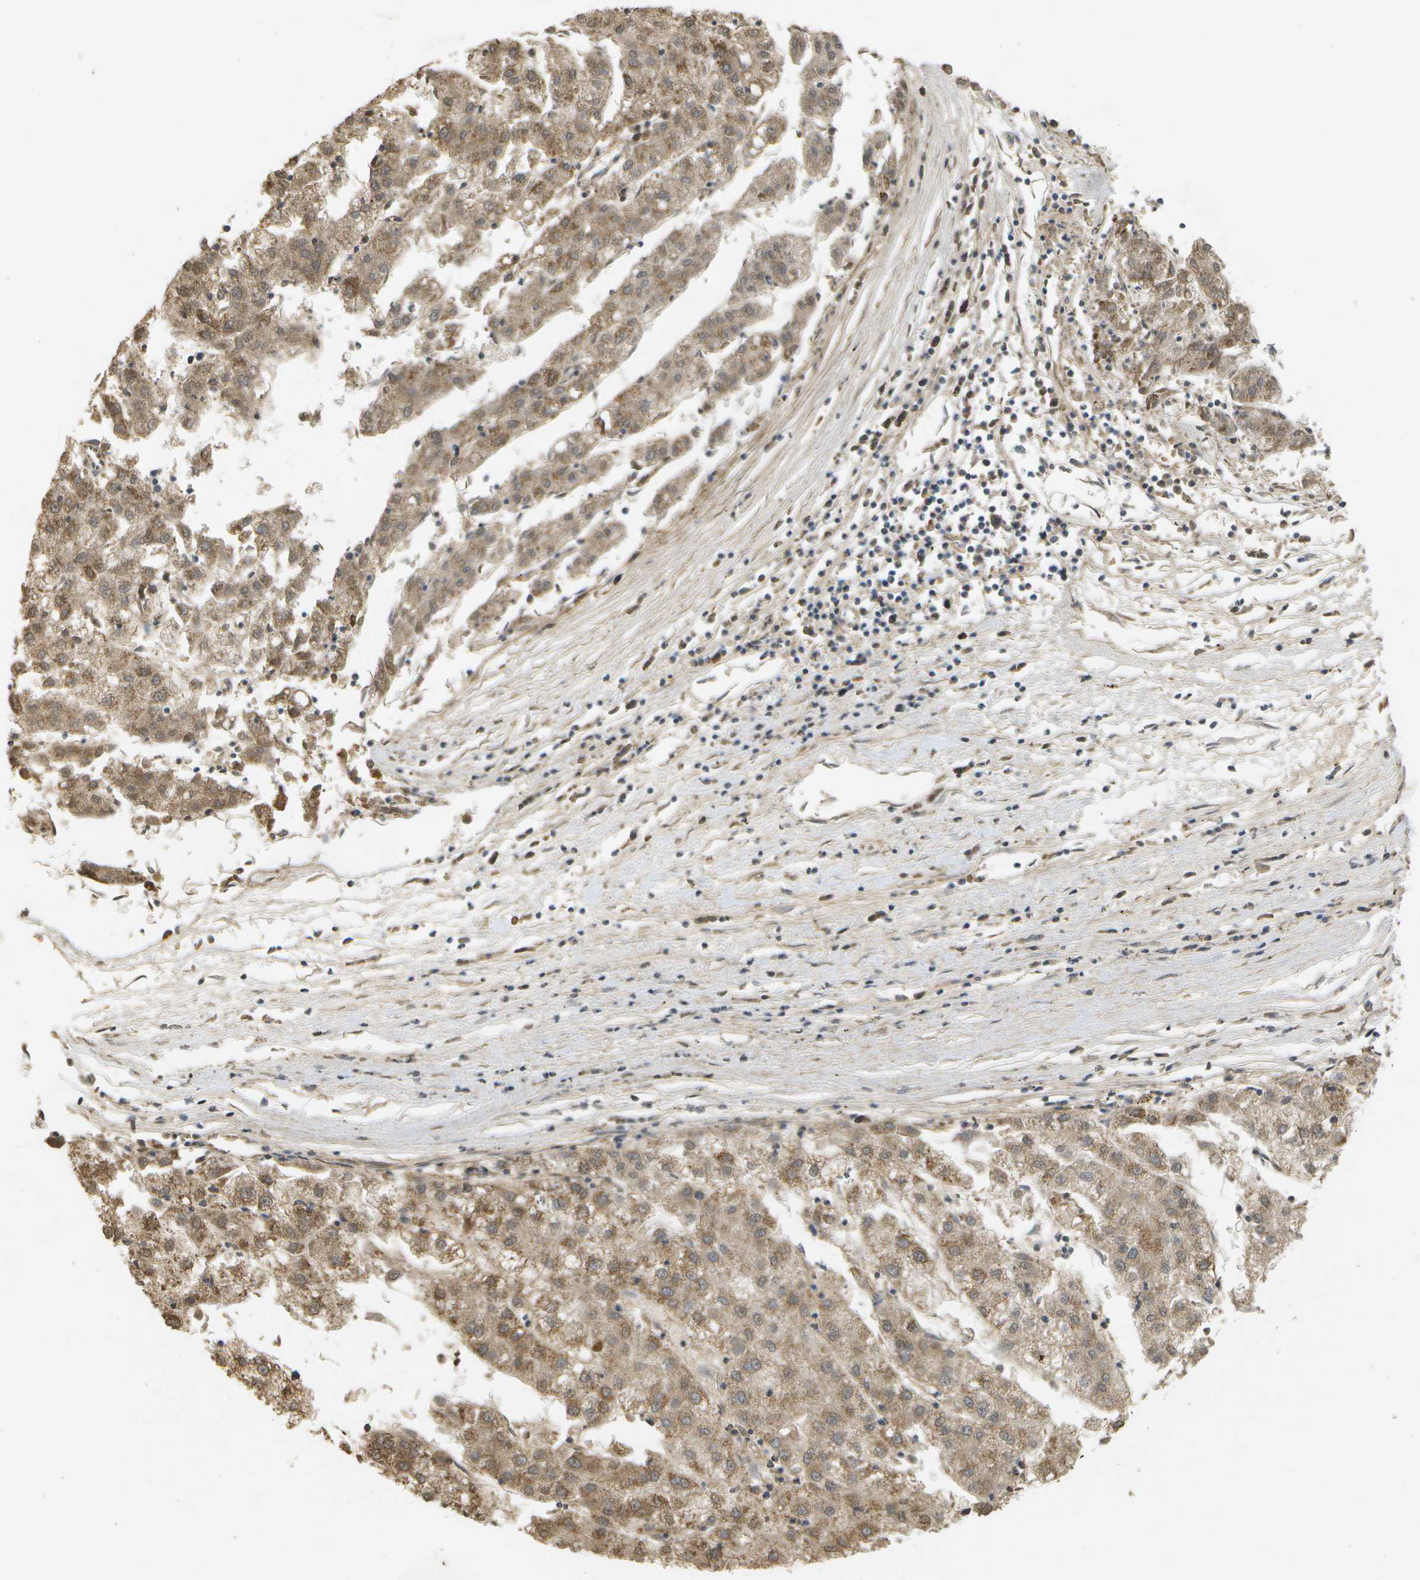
{"staining": {"intensity": "moderate", "quantity": ">75%", "location": "cytoplasmic/membranous"}, "tissue": "liver cancer", "cell_type": "Tumor cells", "image_type": "cancer", "snomed": [{"axis": "morphology", "description": "Carcinoma, Hepatocellular, NOS"}, {"axis": "topography", "description": "Liver"}], "caption": "Moderate cytoplasmic/membranous protein expression is appreciated in approximately >75% of tumor cells in hepatocellular carcinoma (liver). The staining was performed using DAB (3,3'-diaminobenzidine) to visualize the protein expression in brown, while the nuclei were stained in blue with hematoxylin (Magnification: 20x).", "gene": "RAB21", "patient": {"sex": "male", "age": 72}}